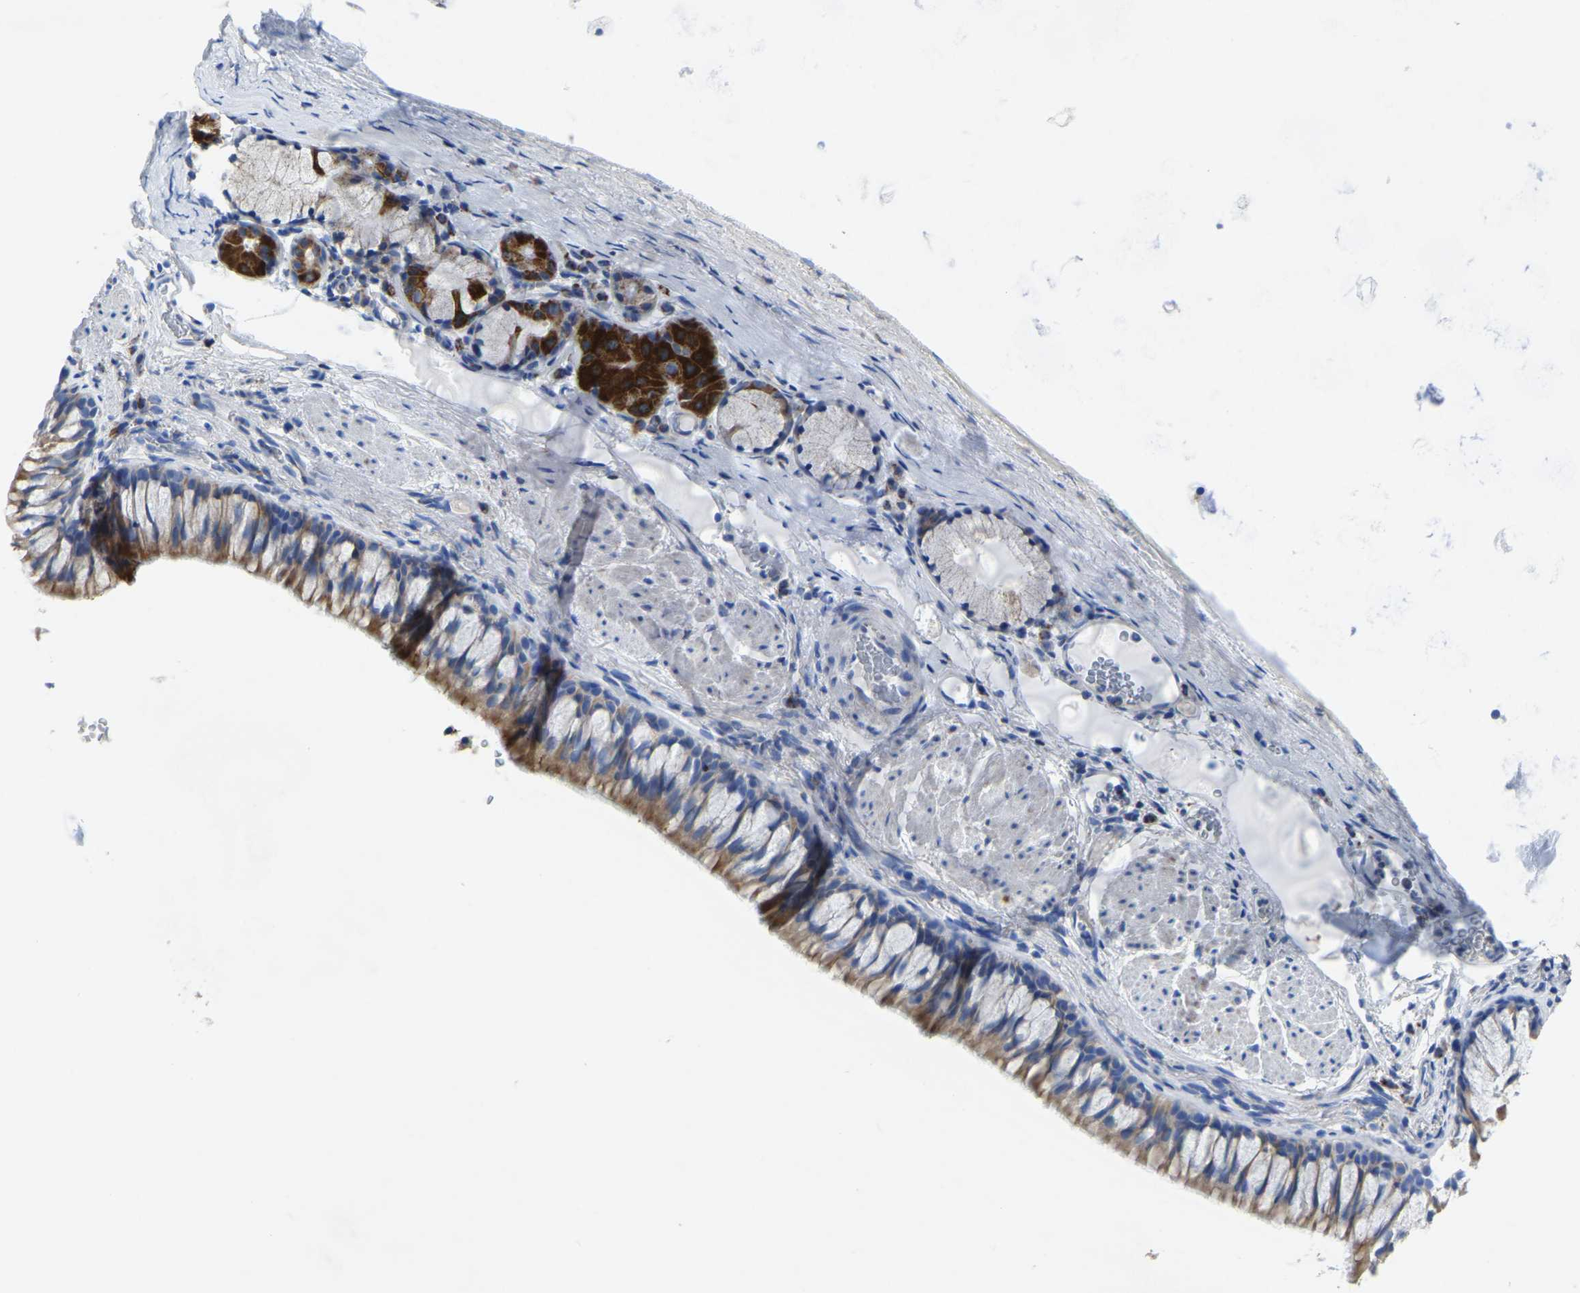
{"staining": {"intensity": "moderate", "quantity": ">75%", "location": "cytoplasmic/membranous"}, "tissue": "bronchus", "cell_type": "Respiratory epithelial cells", "image_type": "normal", "snomed": [{"axis": "morphology", "description": "Normal tissue, NOS"}, {"axis": "topography", "description": "Cartilage tissue"}, {"axis": "topography", "description": "Bronchus"}], "caption": "Immunohistochemistry (IHC) micrograph of normal bronchus: bronchus stained using IHC demonstrates medium levels of moderate protein expression localized specifically in the cytoplasmic/membranous of respiratory epithelial cells, appearing as a cytoplasmic/membranous brown color.", "gene": "ETFA", "patient": {"sex": "female", "age": 53}}